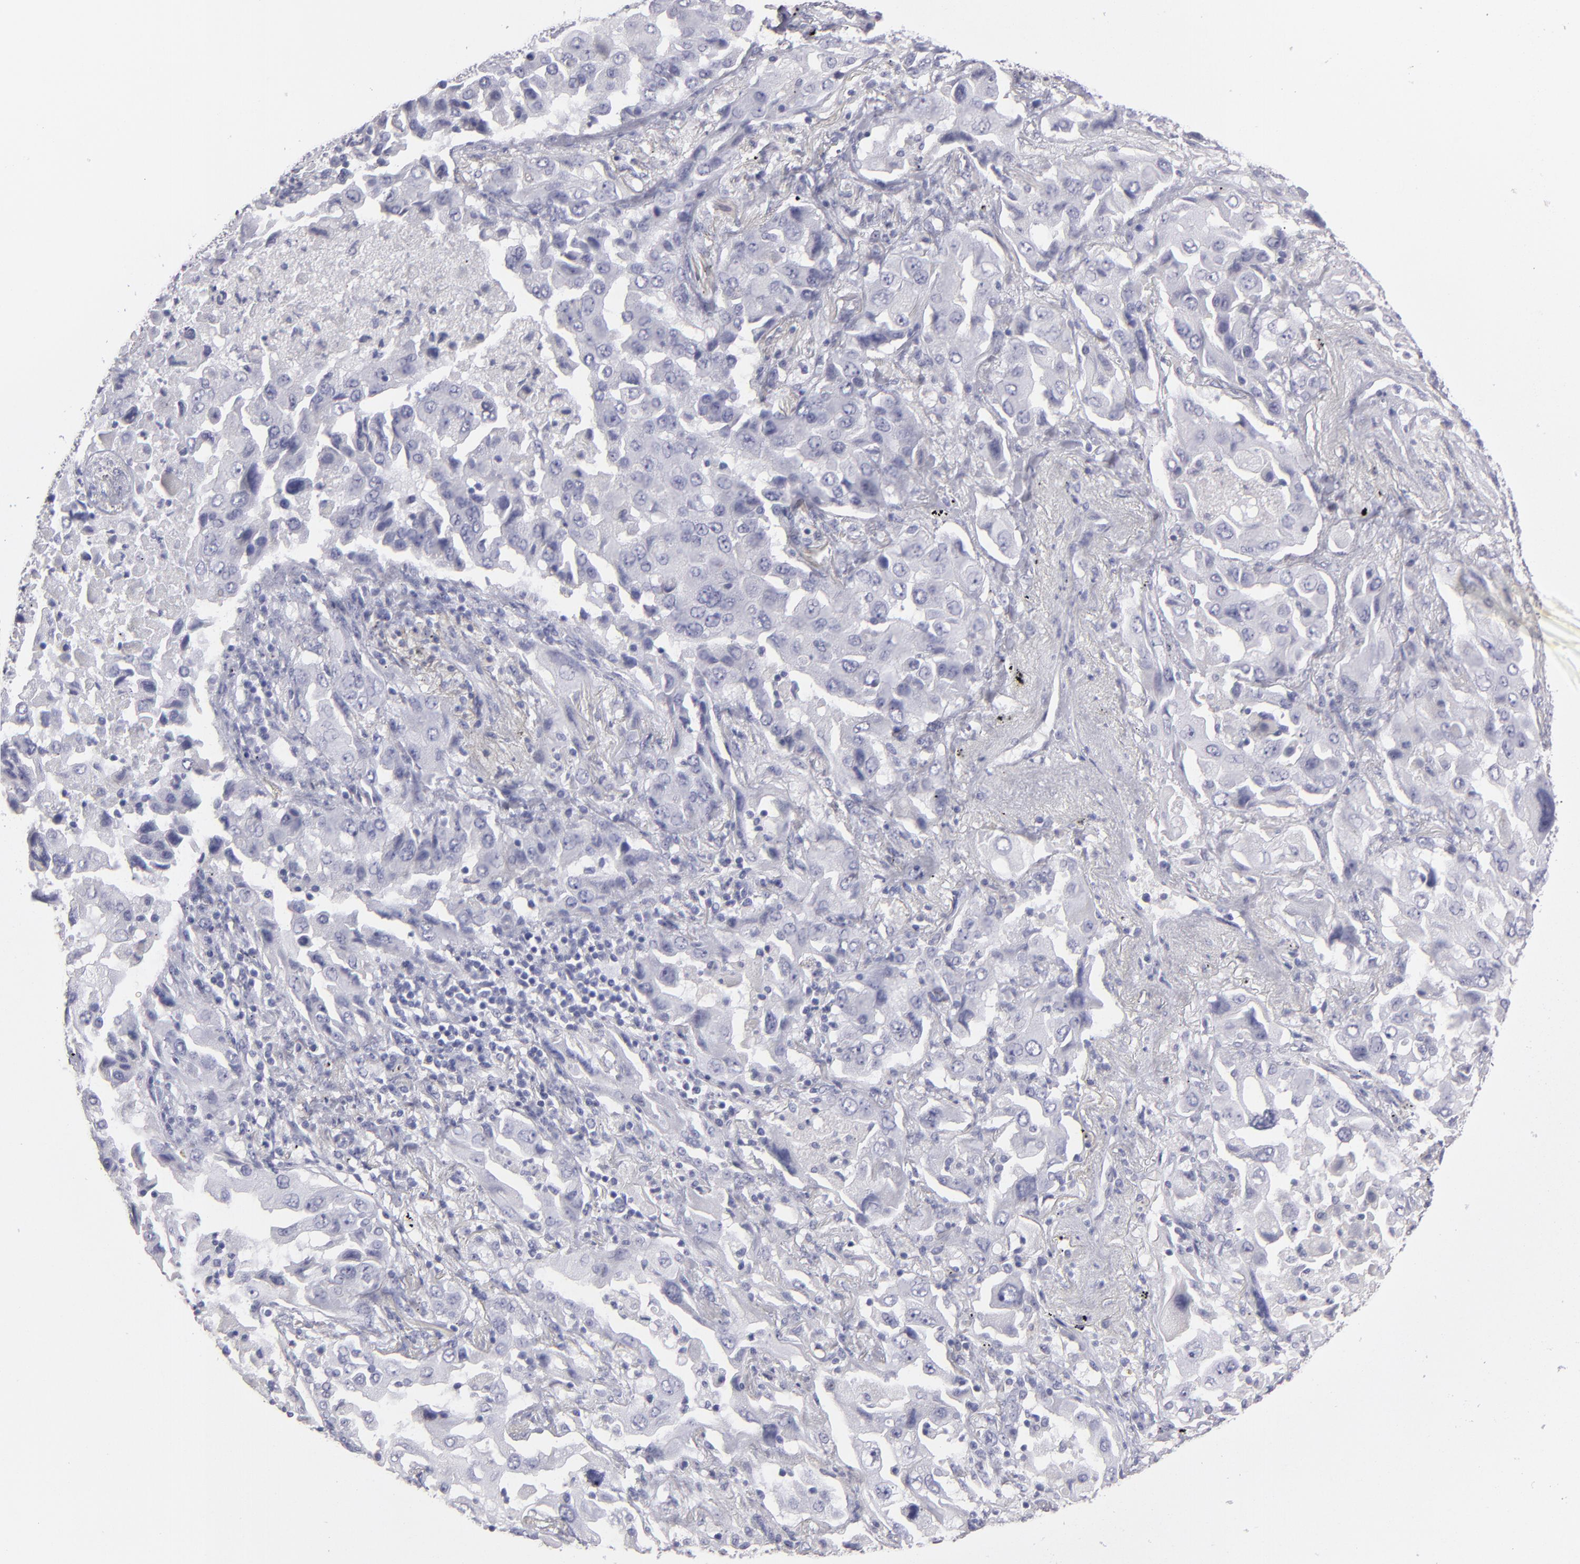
{"staining": {"intensity": "negative", "quantity": "none", "location": "none"}, "tissue": "lung cancer", "cell_type": "Tumor cells", "image_type": "cancer", "snomed": [{"axis": "morphology", "description": "Adenocarcinoma, NOS"}, {"axis": "topography", "description": "Lung"}], "caption": "Lung adenocarcinoma stained for a protein using immunohistochemistry shows no expression tumor cells.", "gene": "ABCC4", "patient": {"sex": "female", "age": 65}}